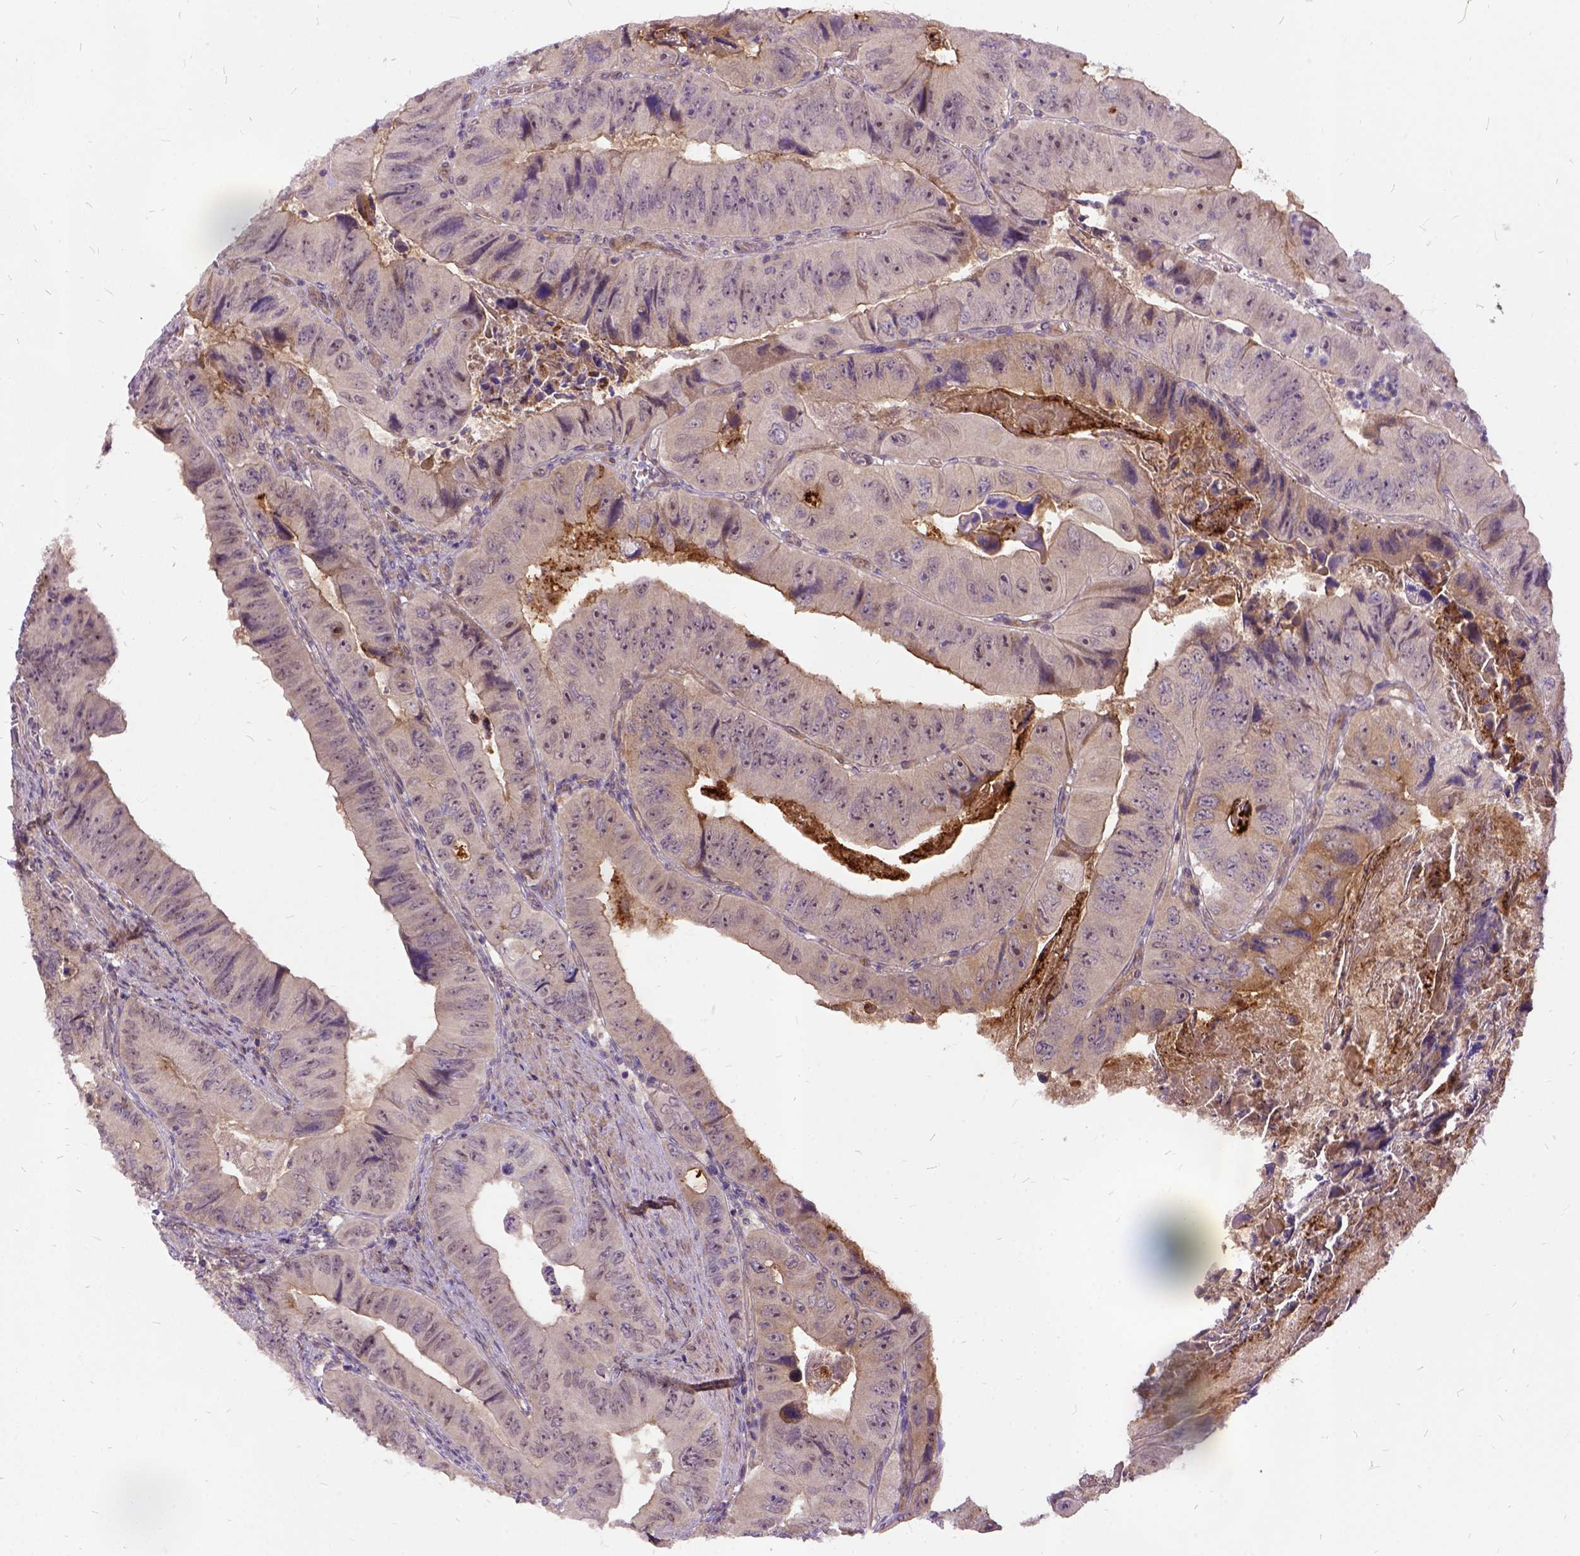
{"staining": {"intensity": "moderate", "quantity": "<25%", "location": "cytoplasmic/membranous"}, "tissue": "colorectal cancer", "cell_type": "Tumor cells", "image_type": "cancer", "snomed": [{"axis": "morphology", "description": "Adenocarcinoma, NOS"}, {"axis": "topography", "description": "Colon"}], "caption": "IHC histopathology image of neoplastic tissue: human colorectal adenocarcinoma stained using immunohistochemistry (IHC) exhibits low levels of moderate protein expression localized specifically in the cytoplasmic/membranous of tumor cells, appearing as a cytoplasmic/membranous brown color.", "gene": "ILRUN", "patient": {"sex": "female", "age": 84}}